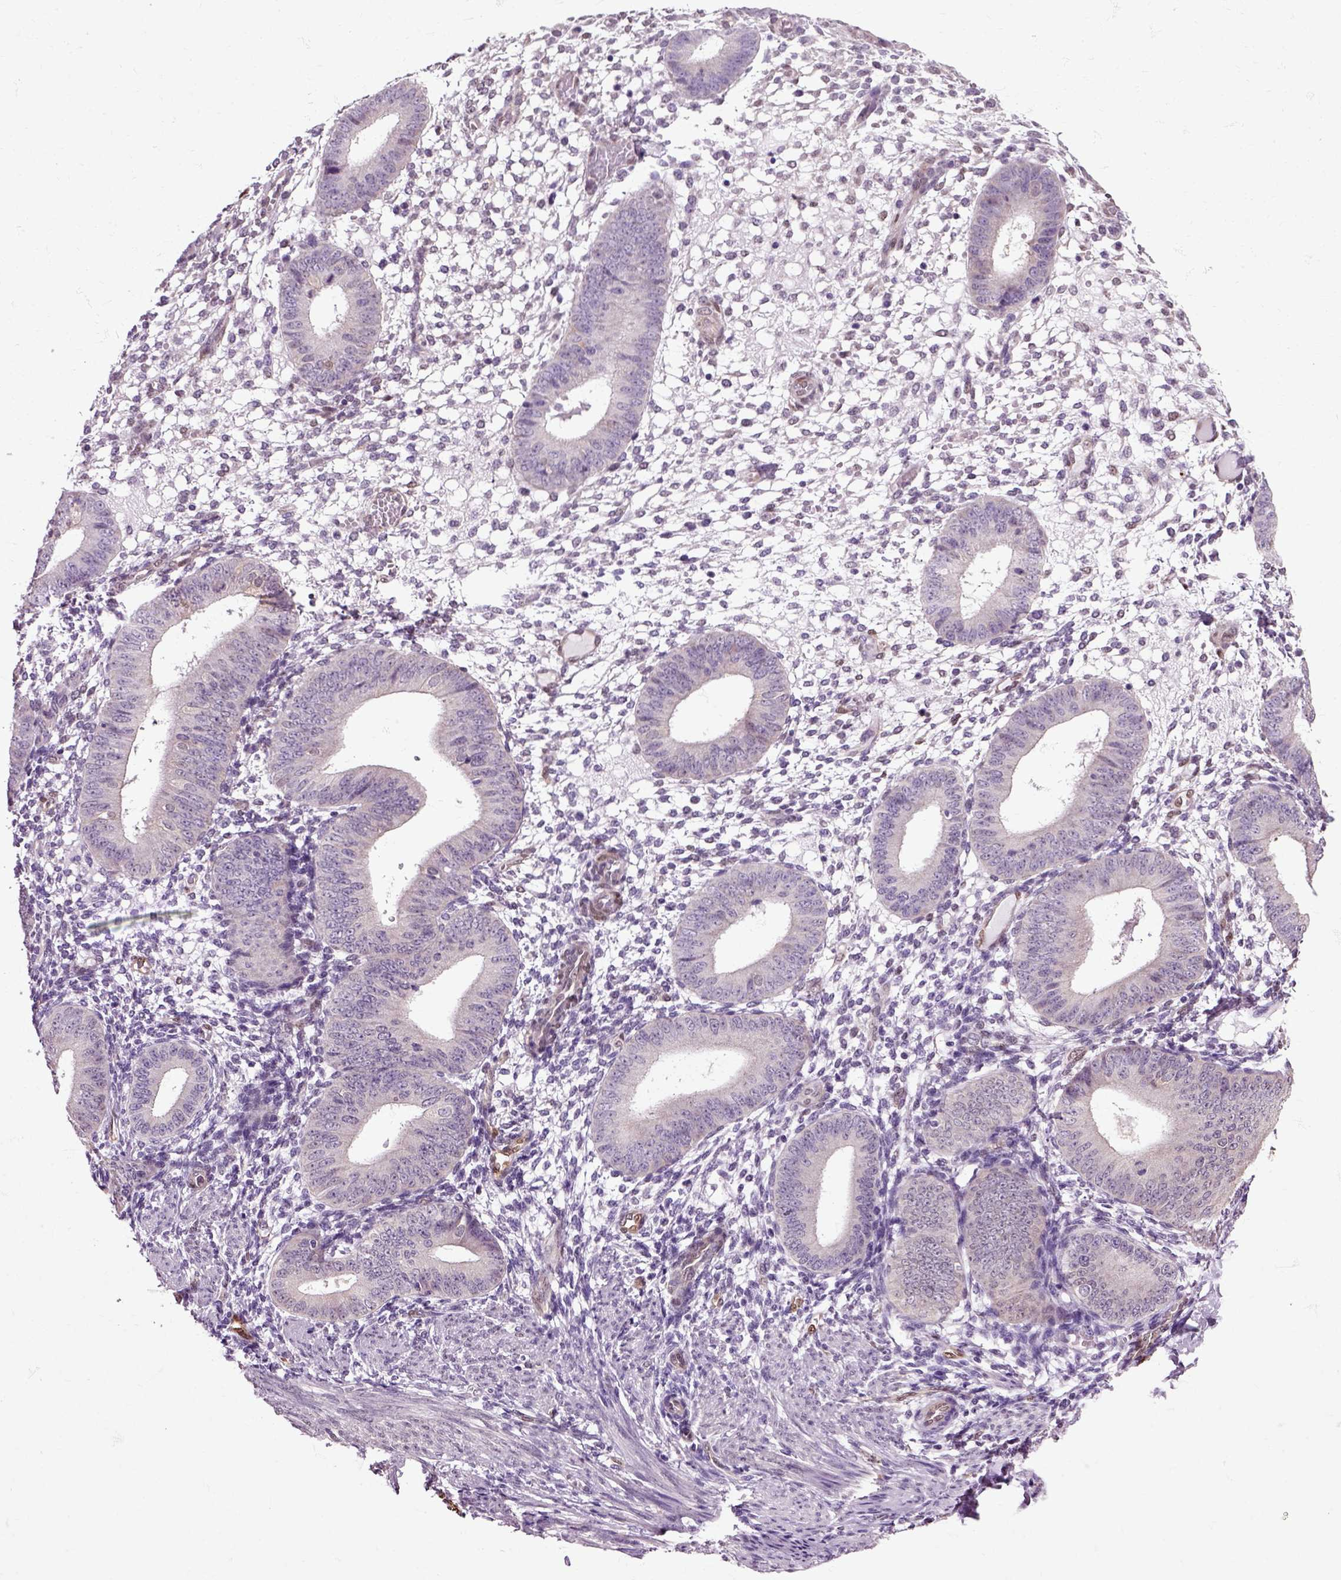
{"staining": {"intensity": "negative", "quantity": "none", "location": "none"}, "tissue": "endometrium", "cell_type": "Cells in endometrial stroma", "image_type": "normal", "snomed": [{"axis": "morphology", "description": "Normal tissue, NOS"}, {"axis": "topography", "description": "Endometrium"}], "caption": "The photomicrograph reveals no staining of cells in endometrial stroma in normal endometrium. (IHC, brightfield microscopy, high magnification).", "gene": "HSPA2", "patient": {"sex": "female", "age": 39}}